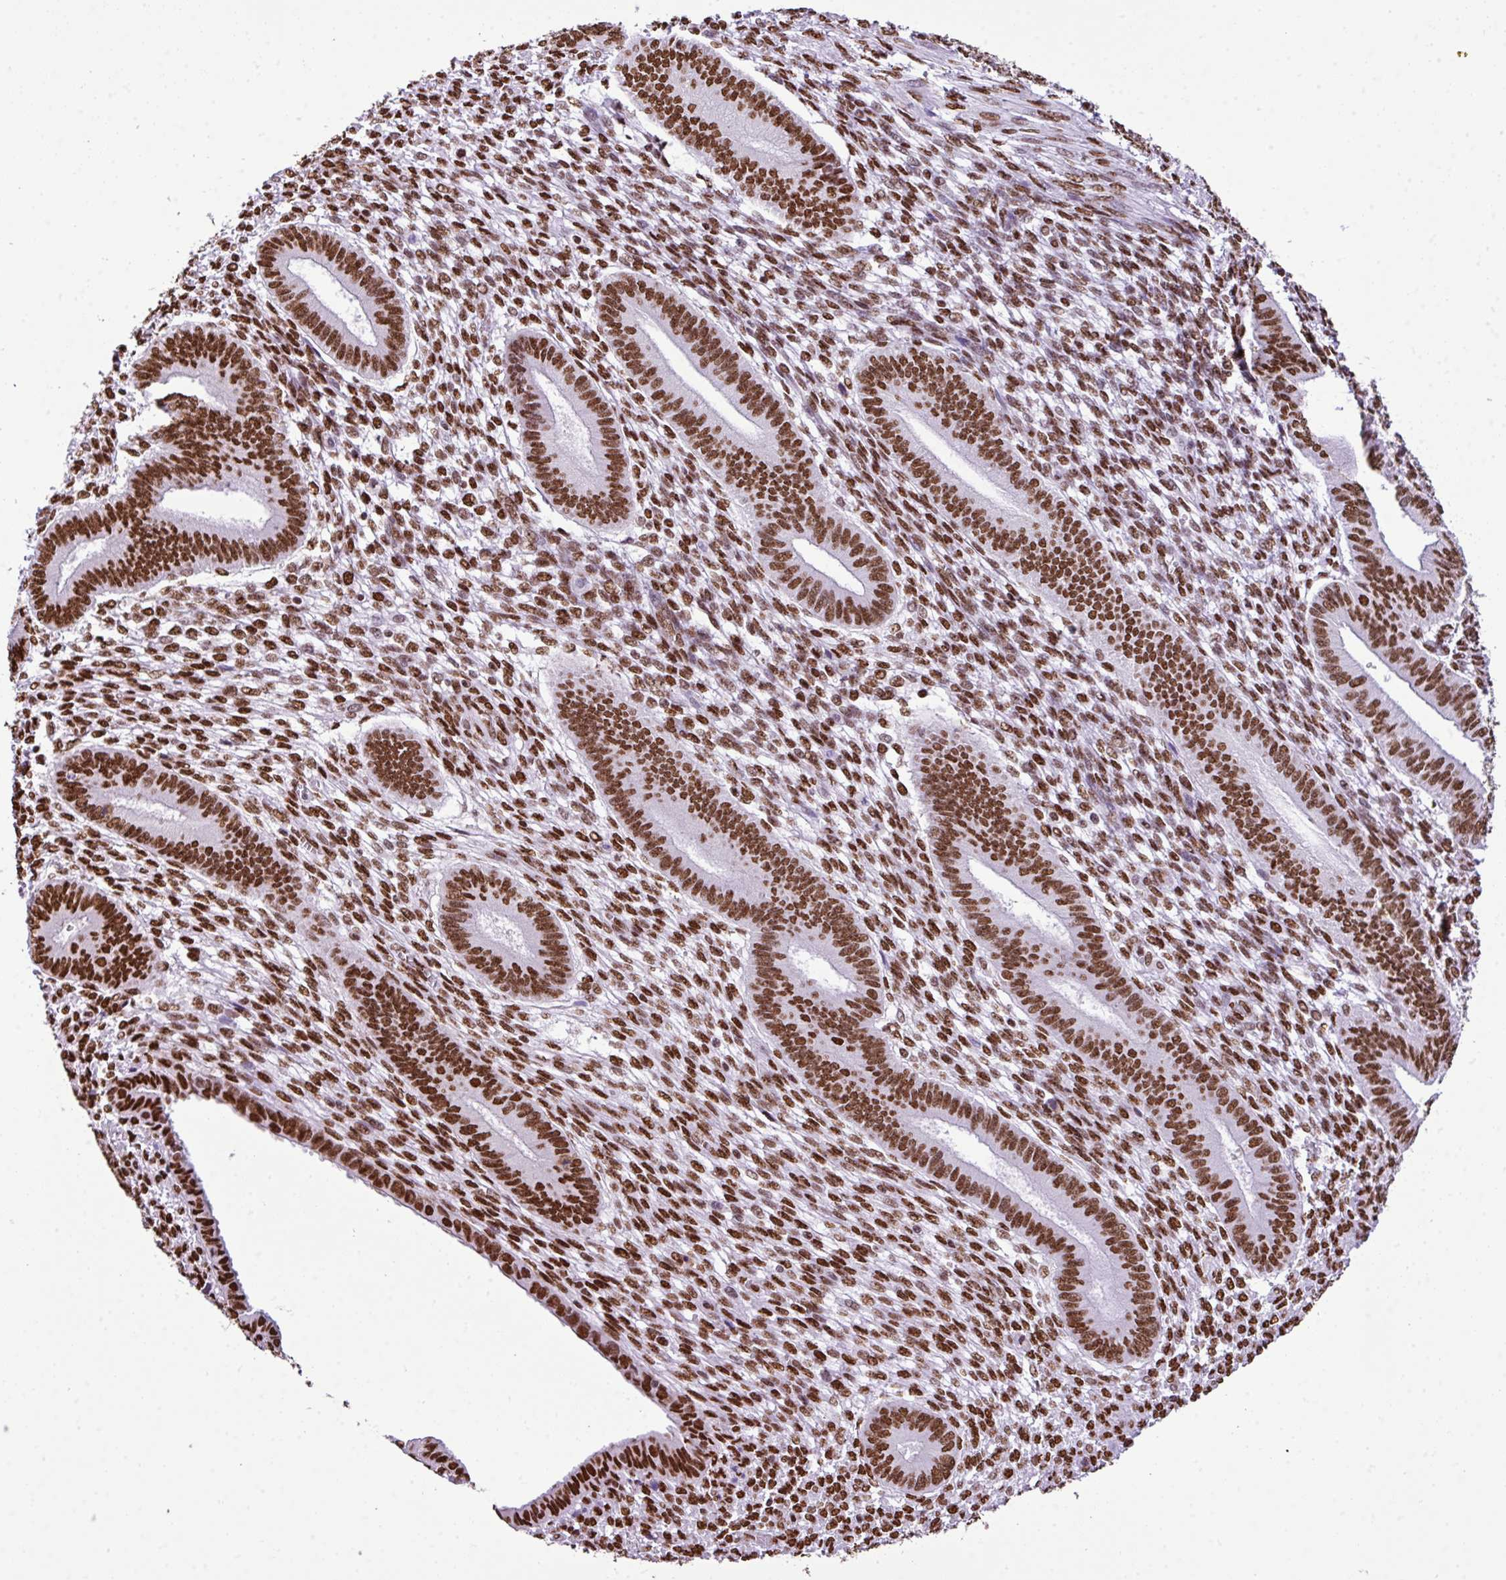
{"staining": {"intensity": "moderate", "quantity": "25%-75%", "location": "nuclear"}, "tissue": "endometrium", "cell_type": "Cells in endometrial stroma", "image_type": "normal", "snomed": [{"axis": "morphology", "description": "Normal tissue, NOS"}, {"axis": "topography", "description": "Endometrium"}], "caption": "A photomicrograph of human endometrium stained for a protein exhibits moderate nuclear brown staining in cells in endometrial stroma.", "gene": "RARG", "patient": {"sex": "female", "age": 36}}